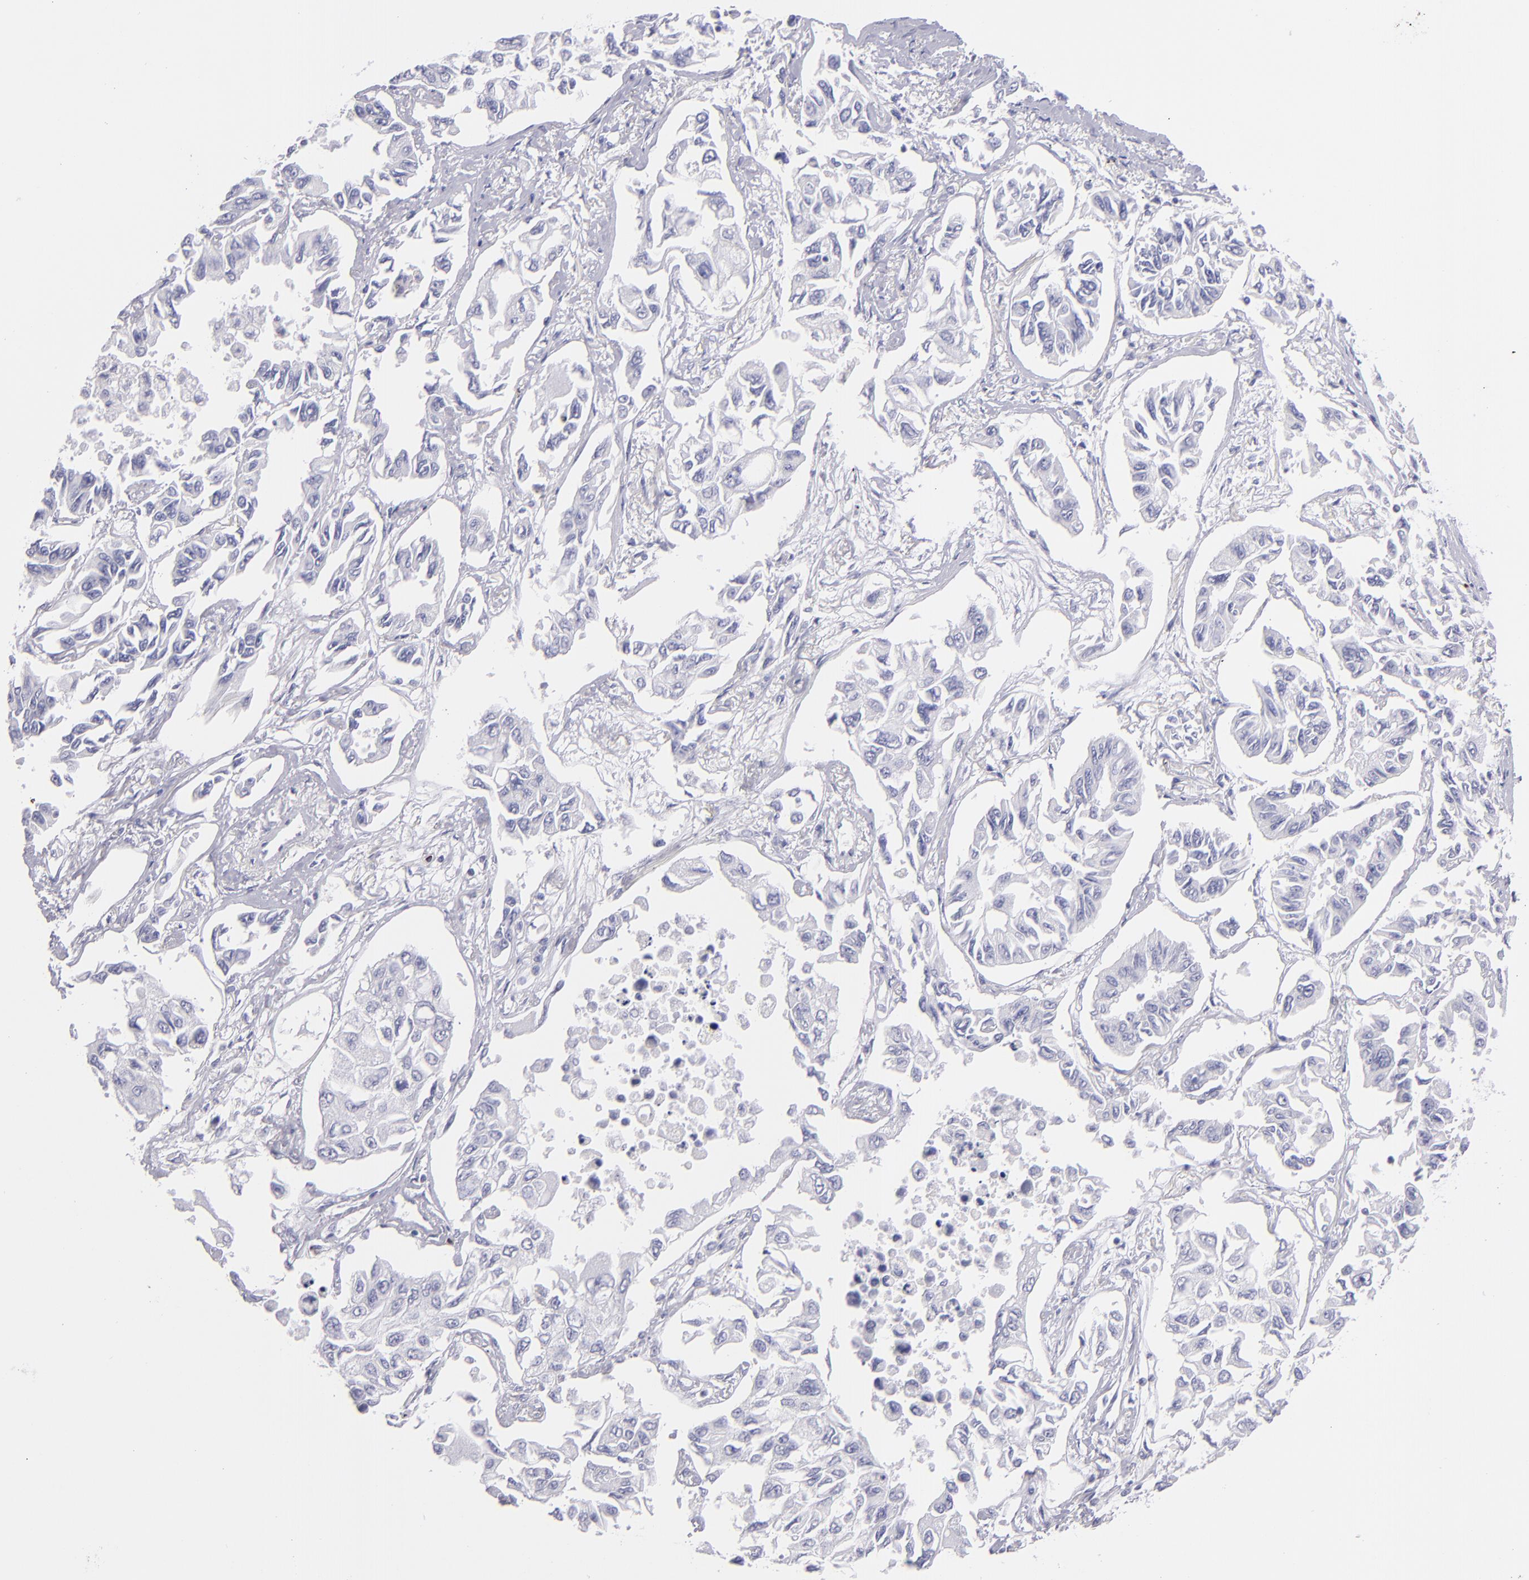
{"staining": {"intensity": "negative", "quantity": "none", "location": "none"}, "tissue": "lung cancer", "cell_type": "Tumor cells", "image_type": "cancer", "snomed": [{"axis": "morphology", "description": "Adenocarcinoma, NOS"}, {"axis": "topography", "description": "Lung"}], "caption": "This image is of adenocarcinoma (lung) stained with IHC to label a protein in brown with the nuclei are counter-stained blue. There is no positivity in tumor cells.", "gene": "PRF1", "patient": {"sex": "male", "age": 64}}